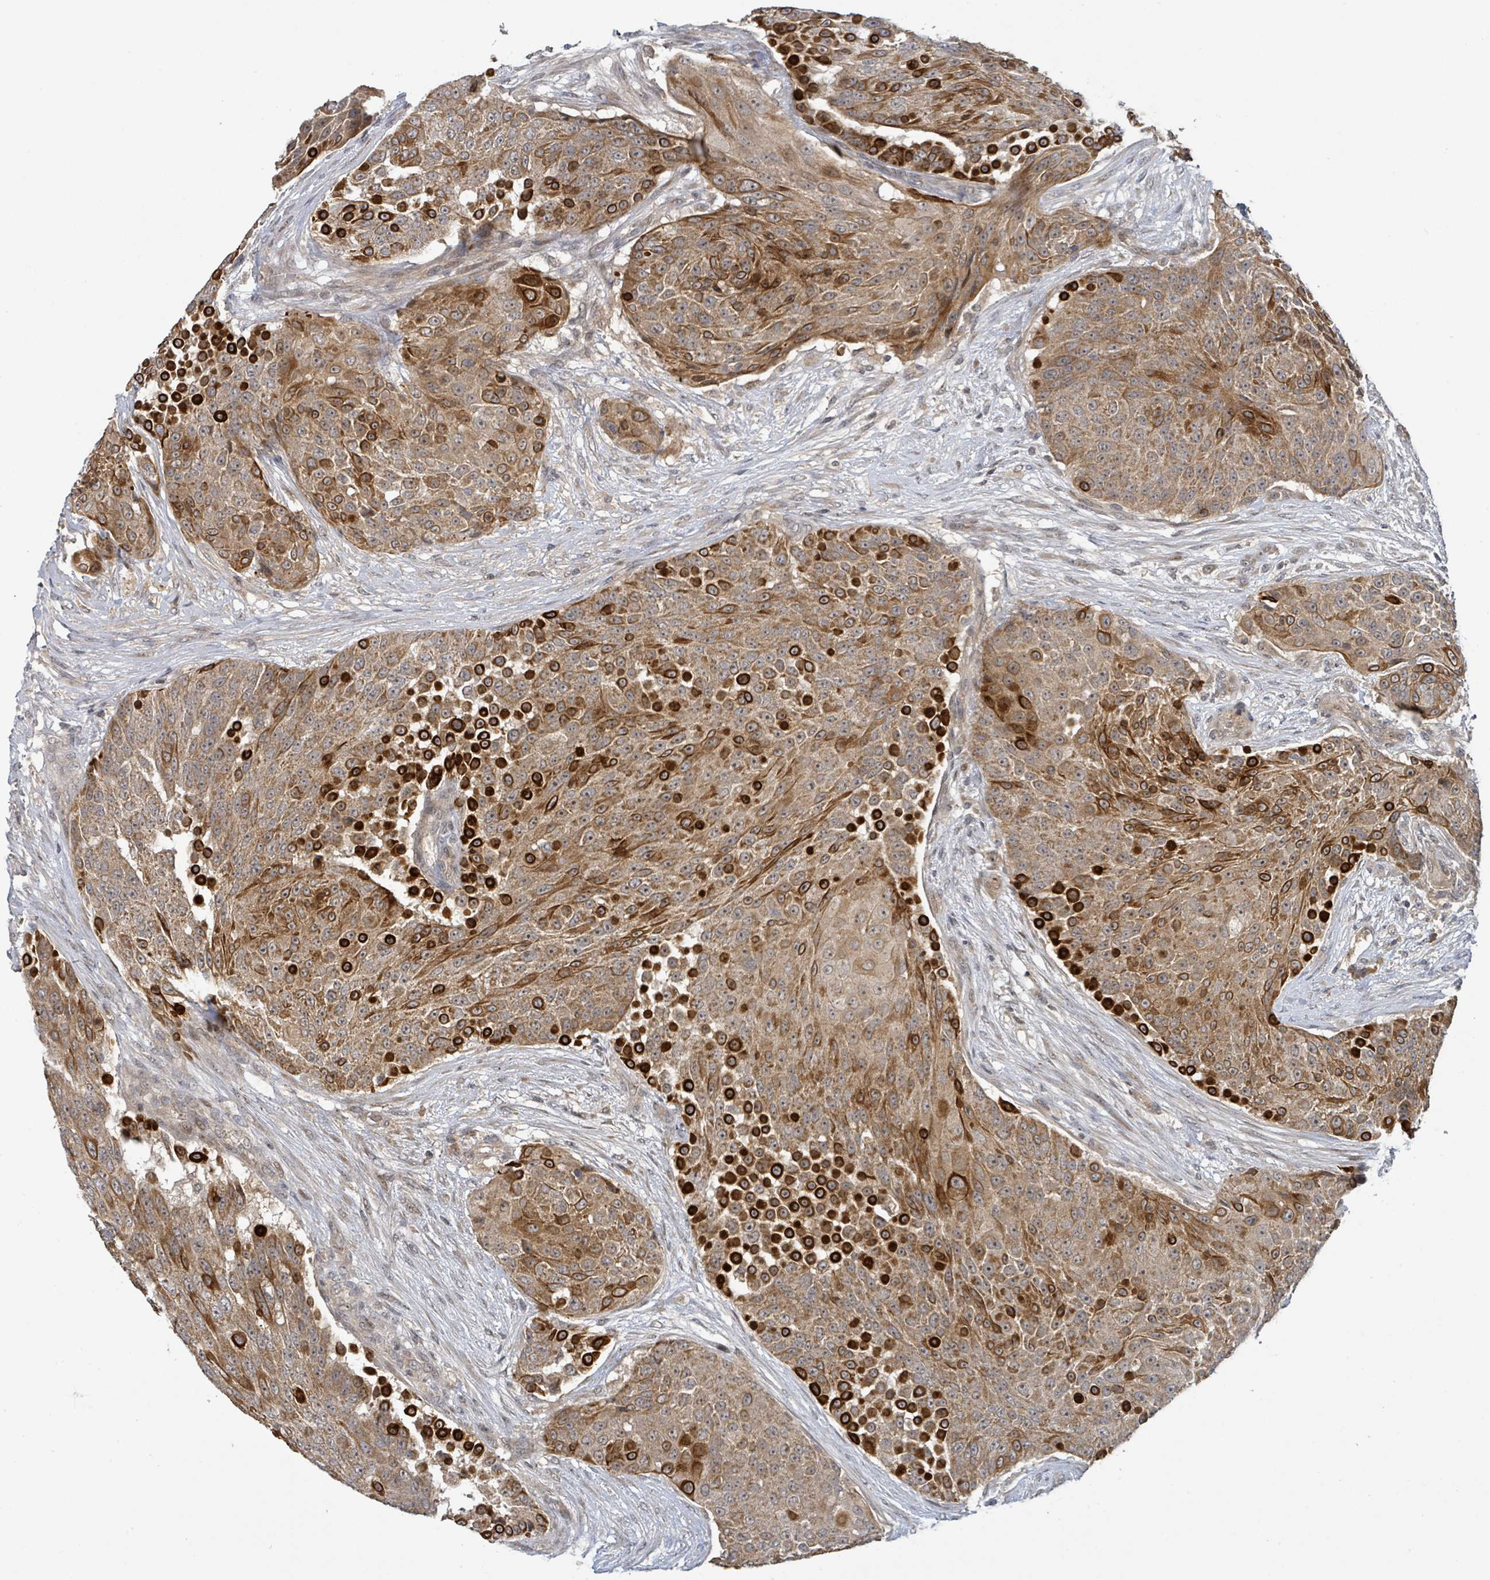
{"staining": {"intensity": "strong", "quantity": "25%-75%", "location": "cytoplasmic/membranous"}, "tissue": "urothelial cancer", "cell_type": "Tumor cells", "image_type": "cancer", "snomed": [{"axis": "morphology", "description": "Urothelial carcinoma, High grade"}, {"axis": "topography", "description": "Urinary bladder"}], "caption": "DAB (3,3'-diaminobenzidine) immunohistochemical staining of urothelial carcinoma (high-grade) shows strong cytoplasmic/membranous protein expression in approximately 25%-75% of tumor cells.", "gene": "ITGA11", "patient": {"sex": "female", "age": 63}}